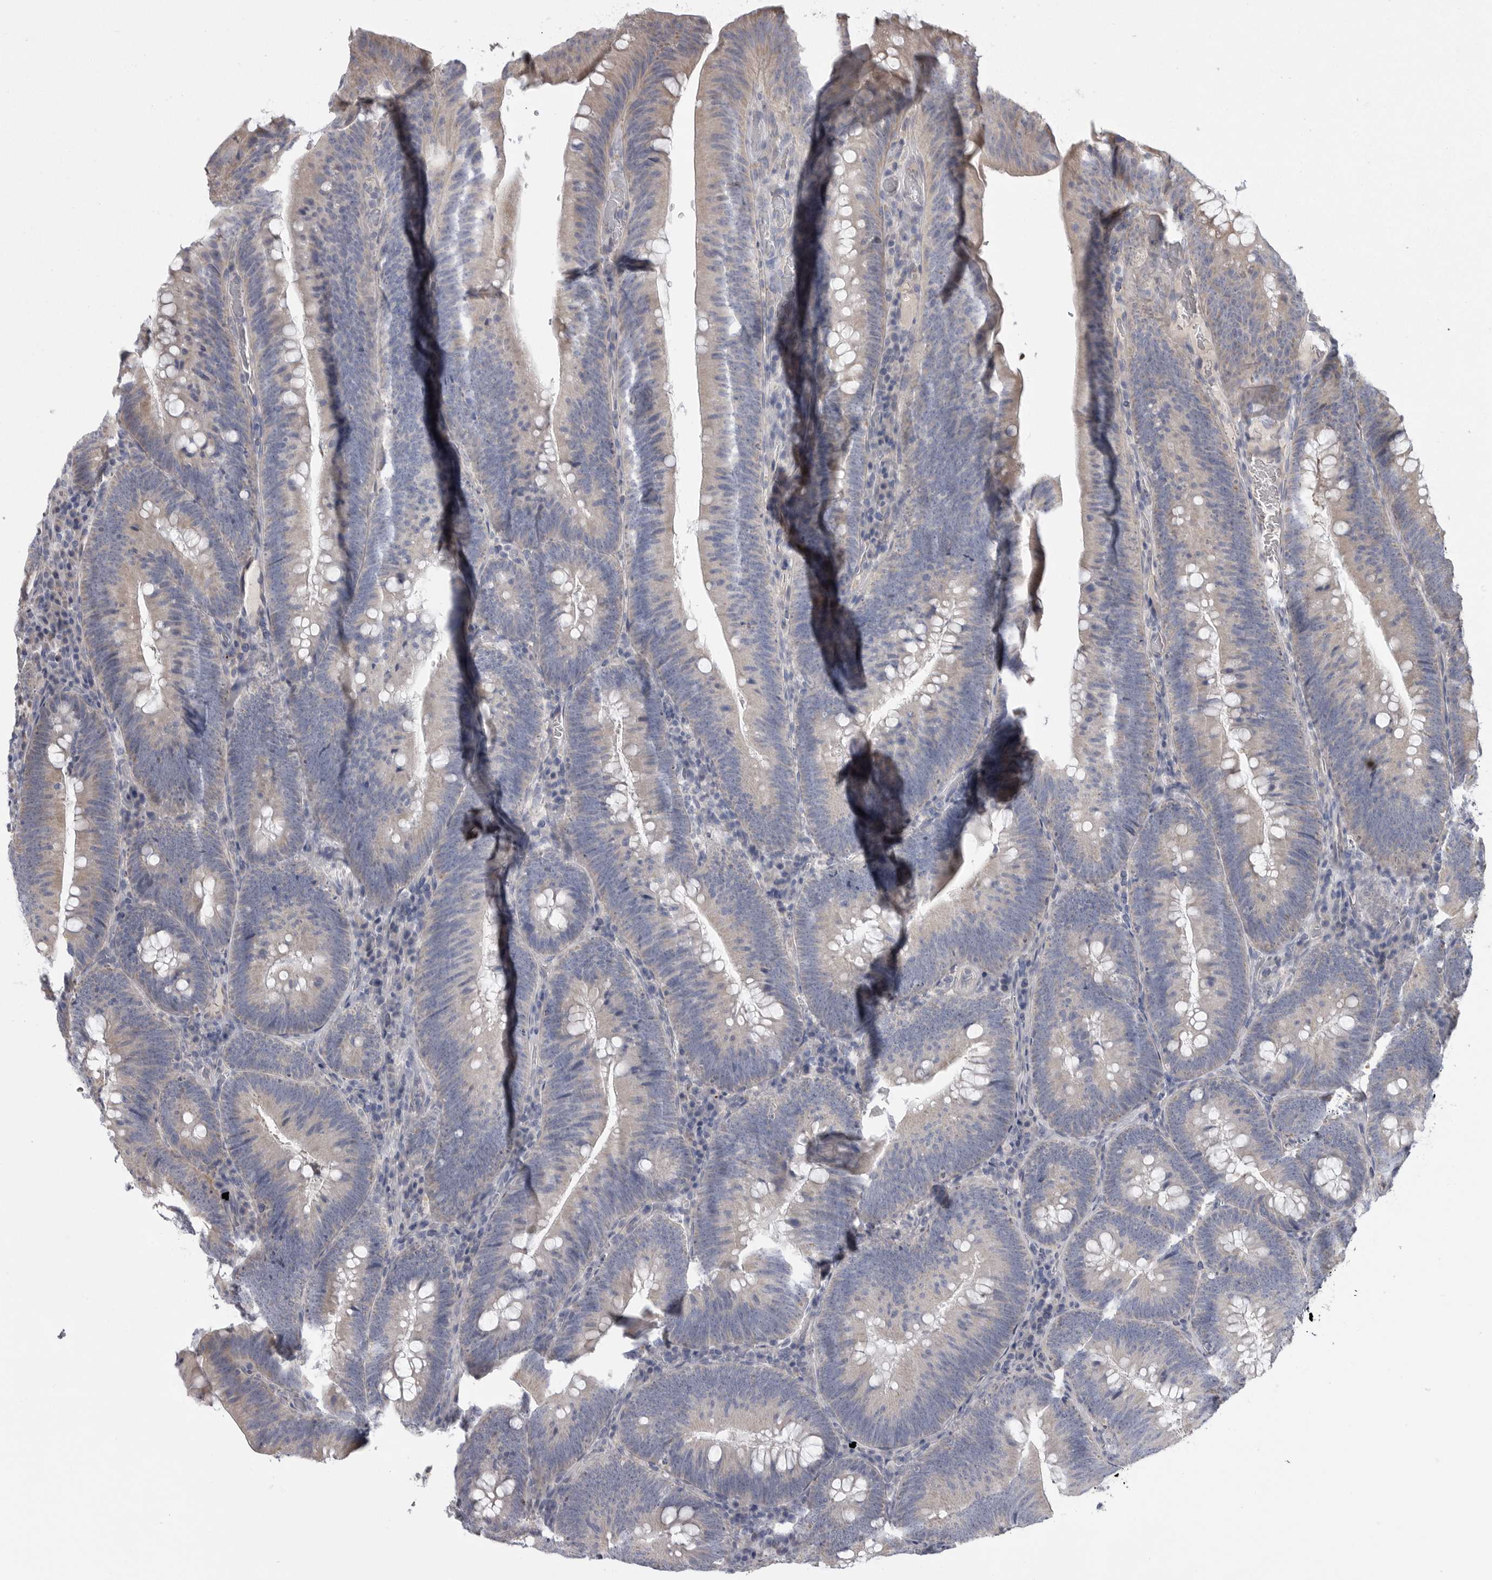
{"staining": {"intensity": "weak", "quantity": "<25%", "location": "cytoplasmic/membranous"}, "tissue": "colorectal cancer", "cell_type": "Tumor cells", "image_type": "cancer", "snomed": [{"axis": "morphology", "description": "Normal tissue, NOS"}, {"axis": "topography", "description": "Colon"}], "caption": "A micrograph of human colorectal cancer is negative for staining in tumor cells.", "gene": "CRP", "patient": {"sex": "female", "age": 82}}